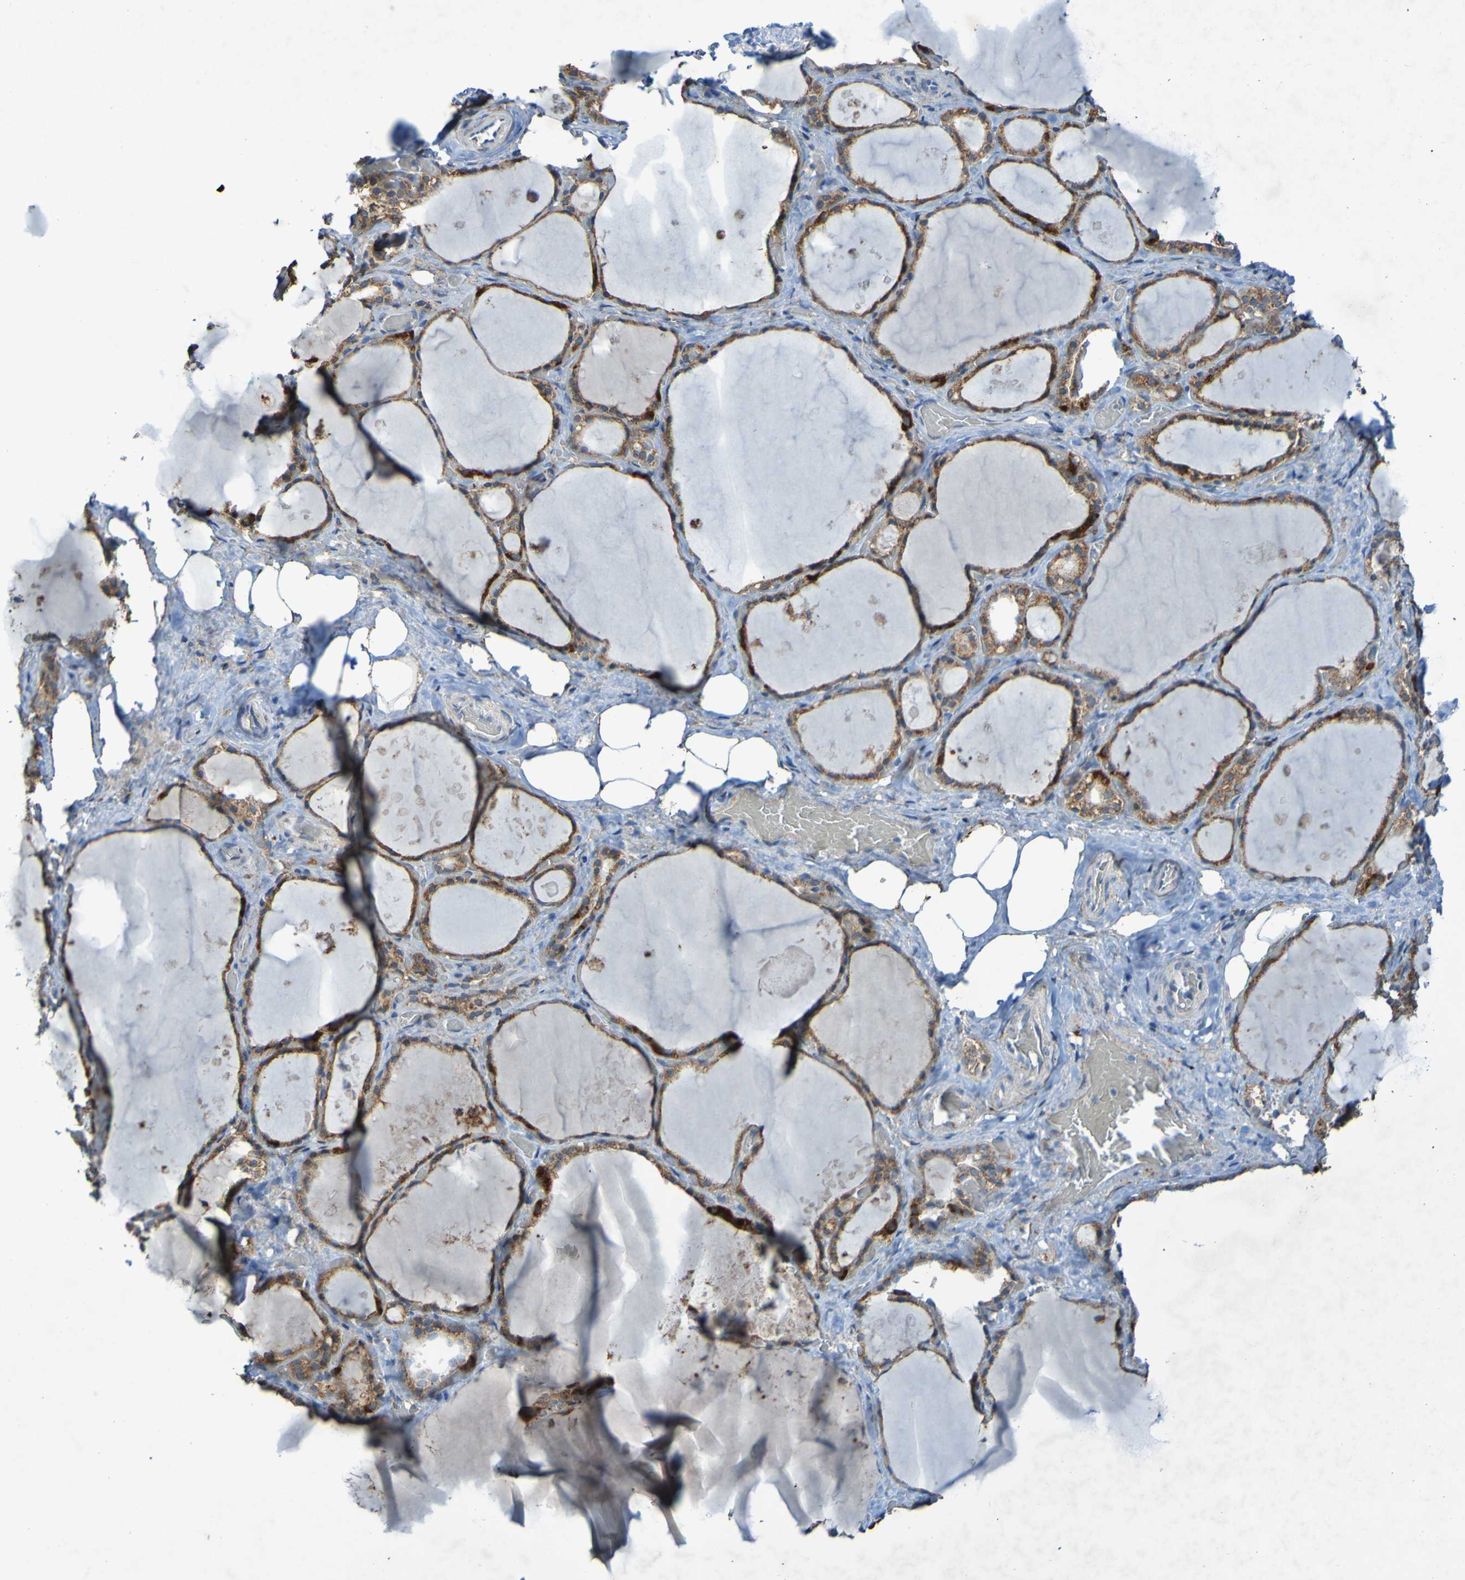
{"staining": {"intensity": "strong", "quantity": ">75%", "location": "cytoplasmic/membranous"}, "tissue": "thyroid gland", "cell_type": "Glandular cells", "image_type": "normal", "snomed": [{"axis": "morphology", "description": "Normal tissue, NOS"}, {"axis": "topography", "description": "Thyroid gland"}], "caption": "Protein staining by IHC displays strong cytoplasmic/membranous expression in about >75% of glandular cells in benign thyroid gland.", "gene": "CCDC51", "patient": {"sex": "male", "age": 61}}